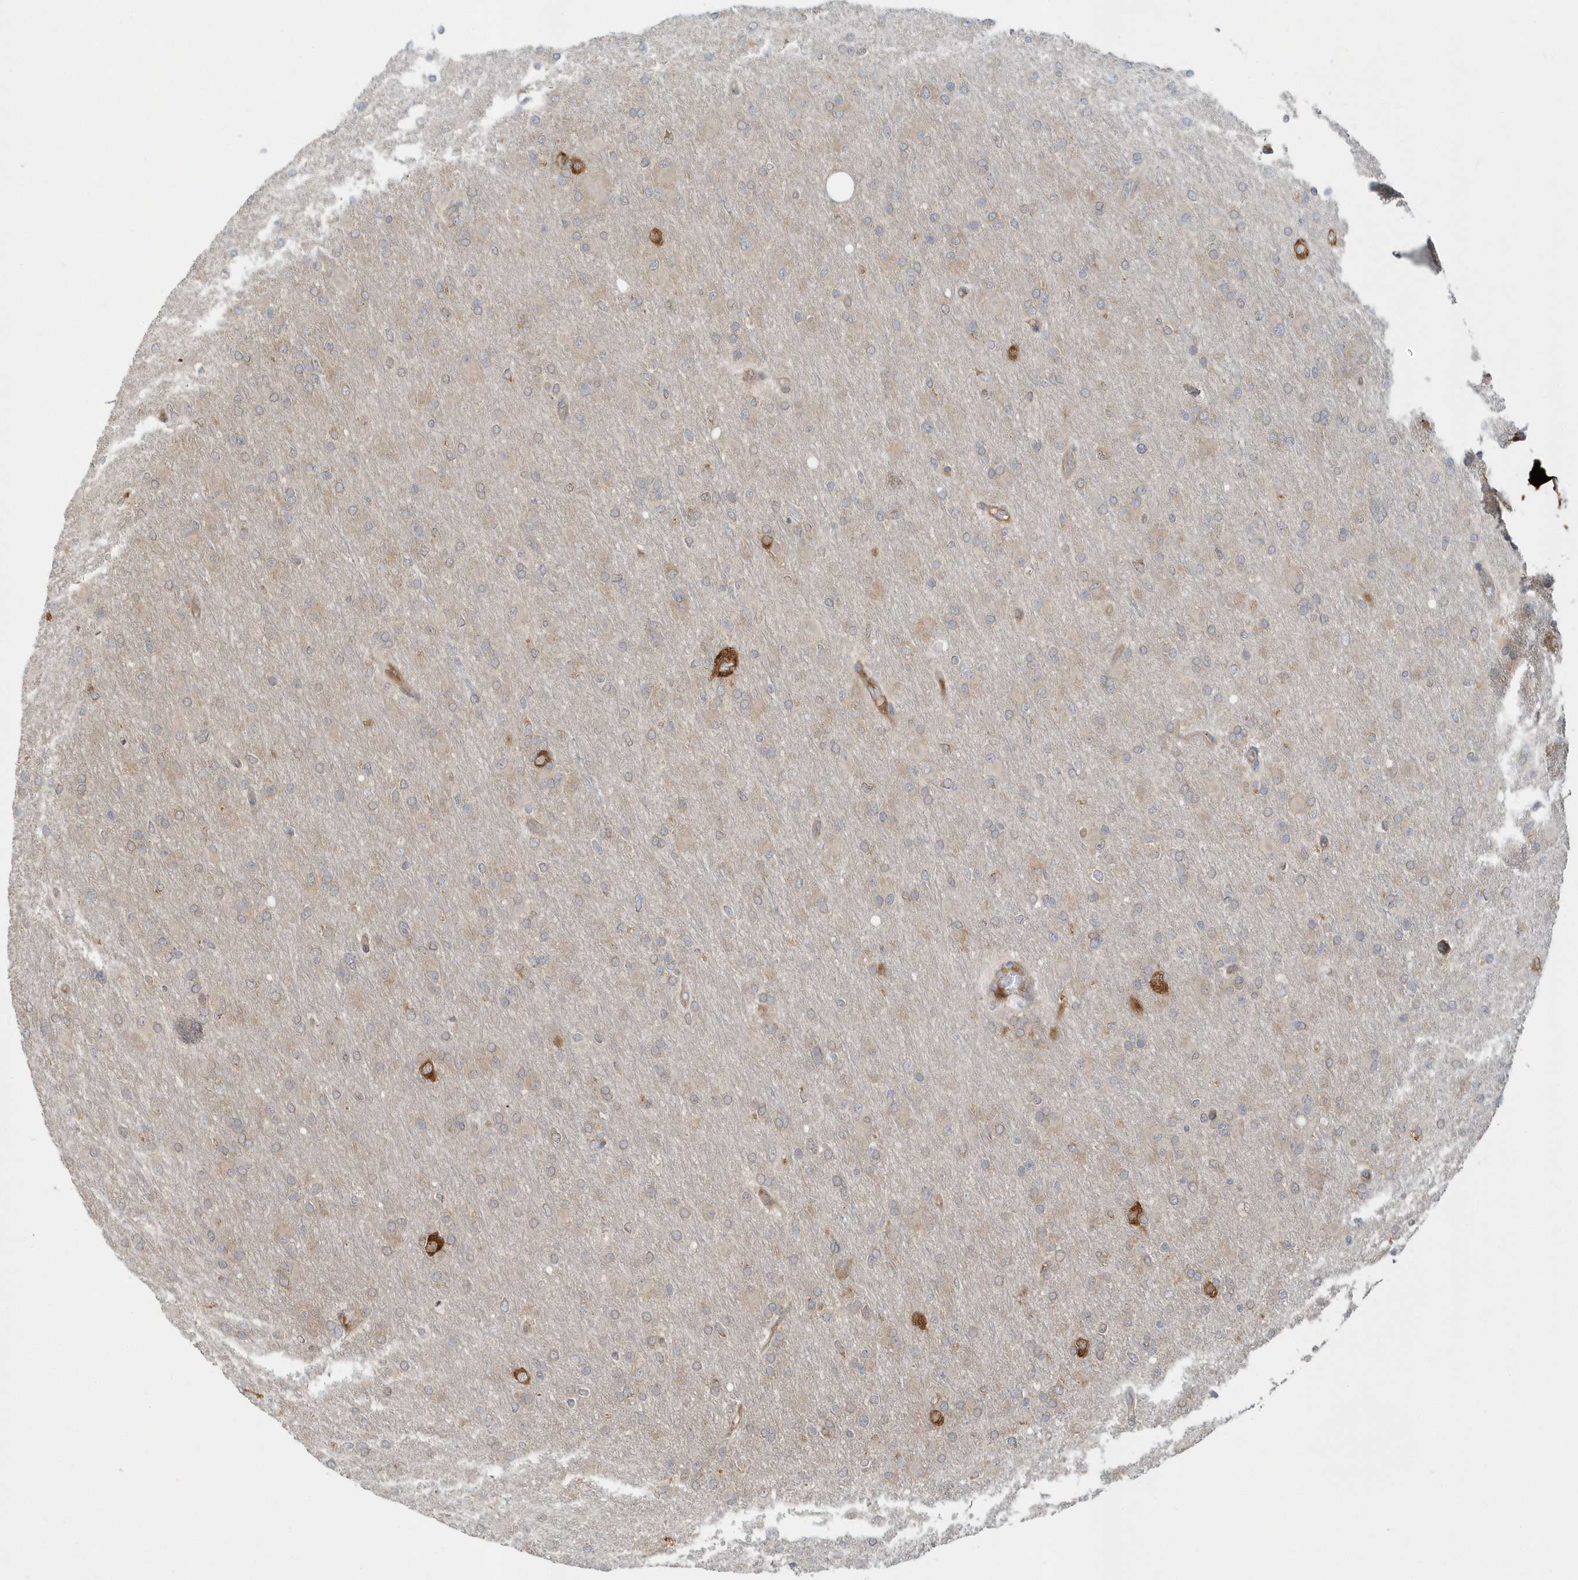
{"staining": {"intensity": "weak", "quantity": "<25%", "location": "cytoplasmic/membranous"}, "tissue": "glioma", "cell_type": "Tumor cells", "image_type": "cancer", "snomed": [{"axis": "morphology", "description": "Glioma, malignant, High grade"}, {"axis": "topography", "description": "Cerebral cortex"}], "caption": "High power microscopy image of an immunohistochemistry micrograph of glioma, revealing no significant expression in tumor cells.", "gene": "STIM2", "patient": {"sex": "female", "age": 36}}